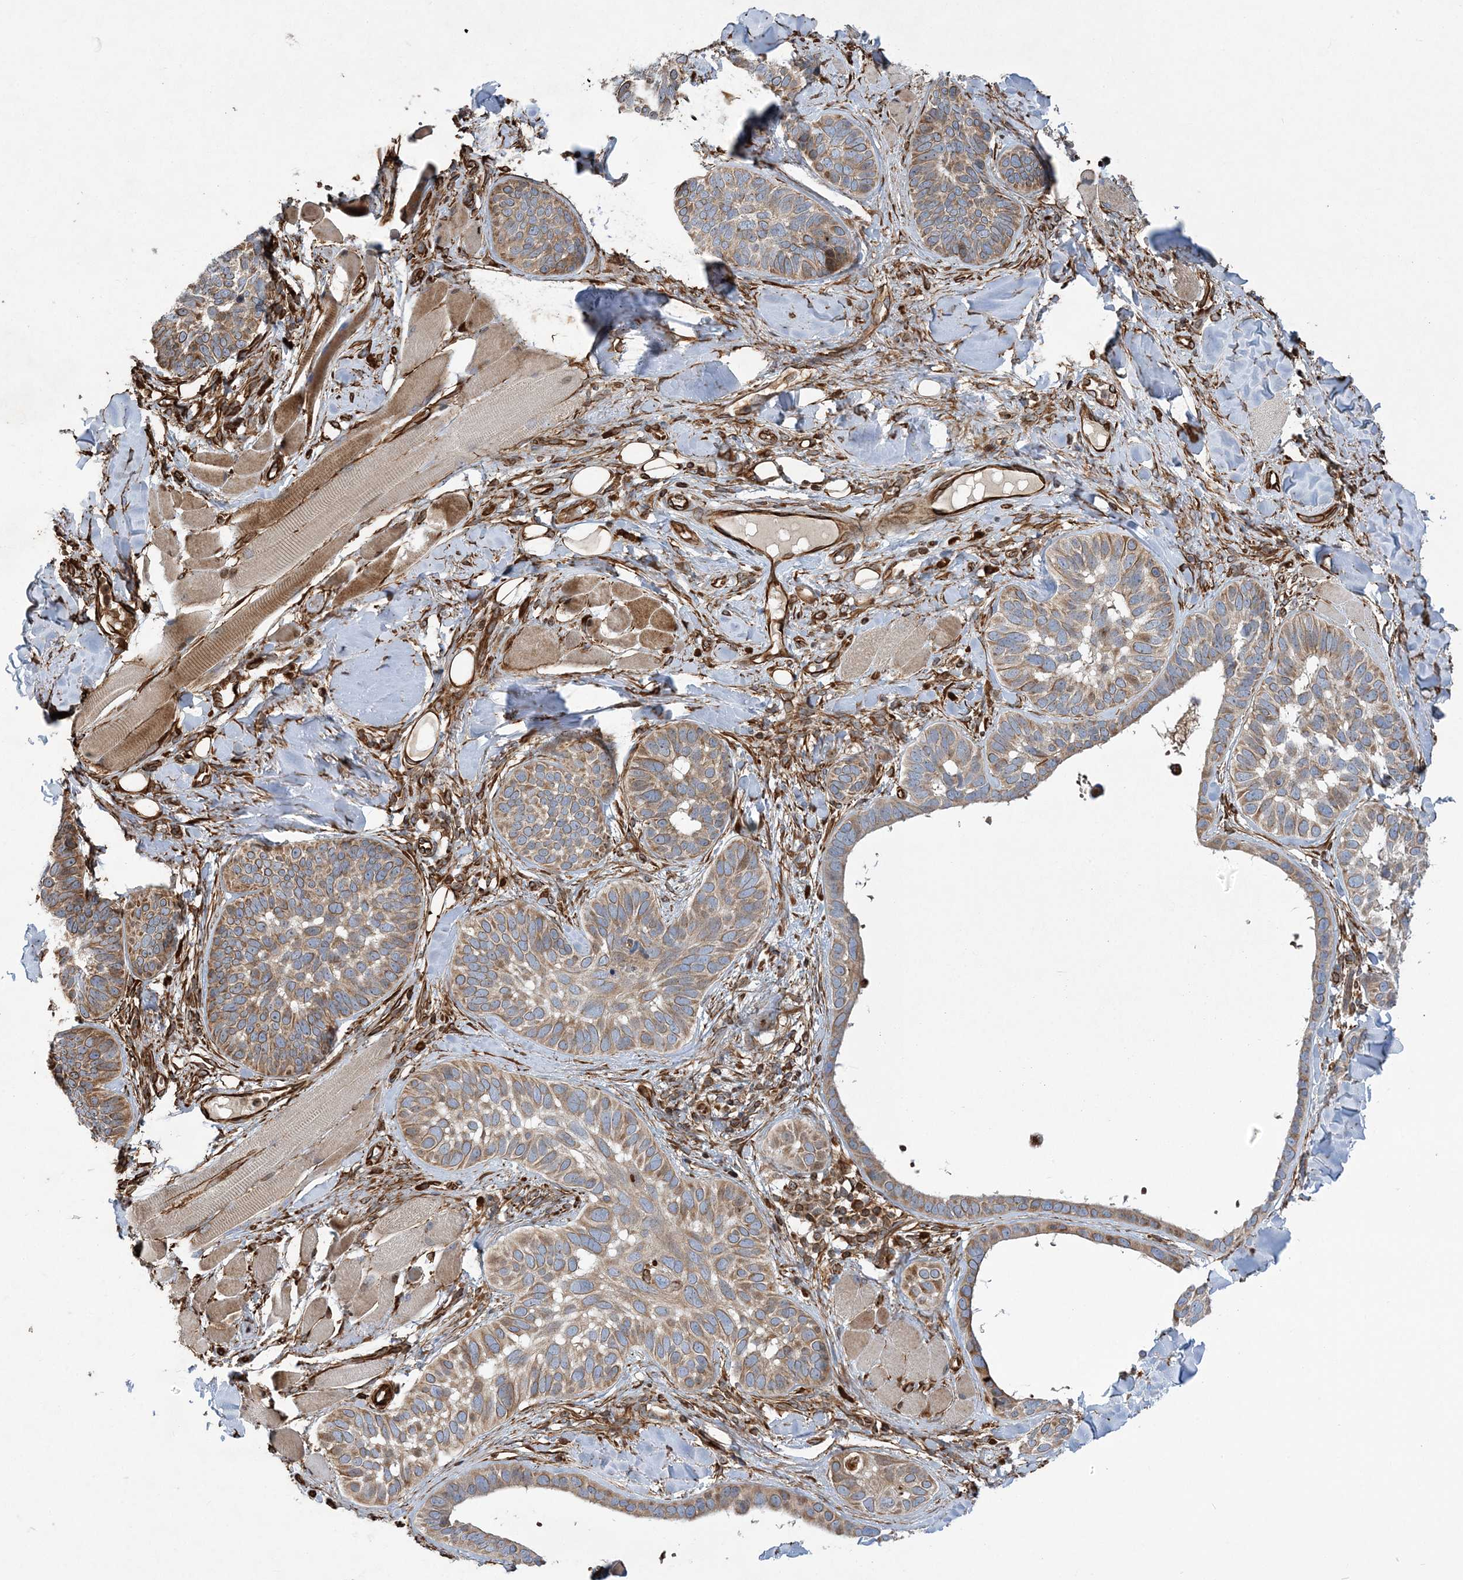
{"staining": {"intensity": "moderate", "quantity": ">75%", "location": "cytoplasmic/membranous"}, "tissue": "skin cancer", "cell_type": "Tumor cells", "image_type": "cancer", "snomed": [{"axis": "morphology", "description": "Basal cell carcinoma"}, {"axis": "topography", "description": "Skin"}], "caption": "Skin basal cell carcinoma tissue shows moderate cytoplasmic/membranous staining in about >75% of tumor cells The staining was performed using DAB (3,3'-diaminobenzidine), with brown indicating positive protein expression. Nuclei are stained blue with hematoxylin.", "gene": "FAM114A2", "patient": {"sex": "male", "age": 62}}